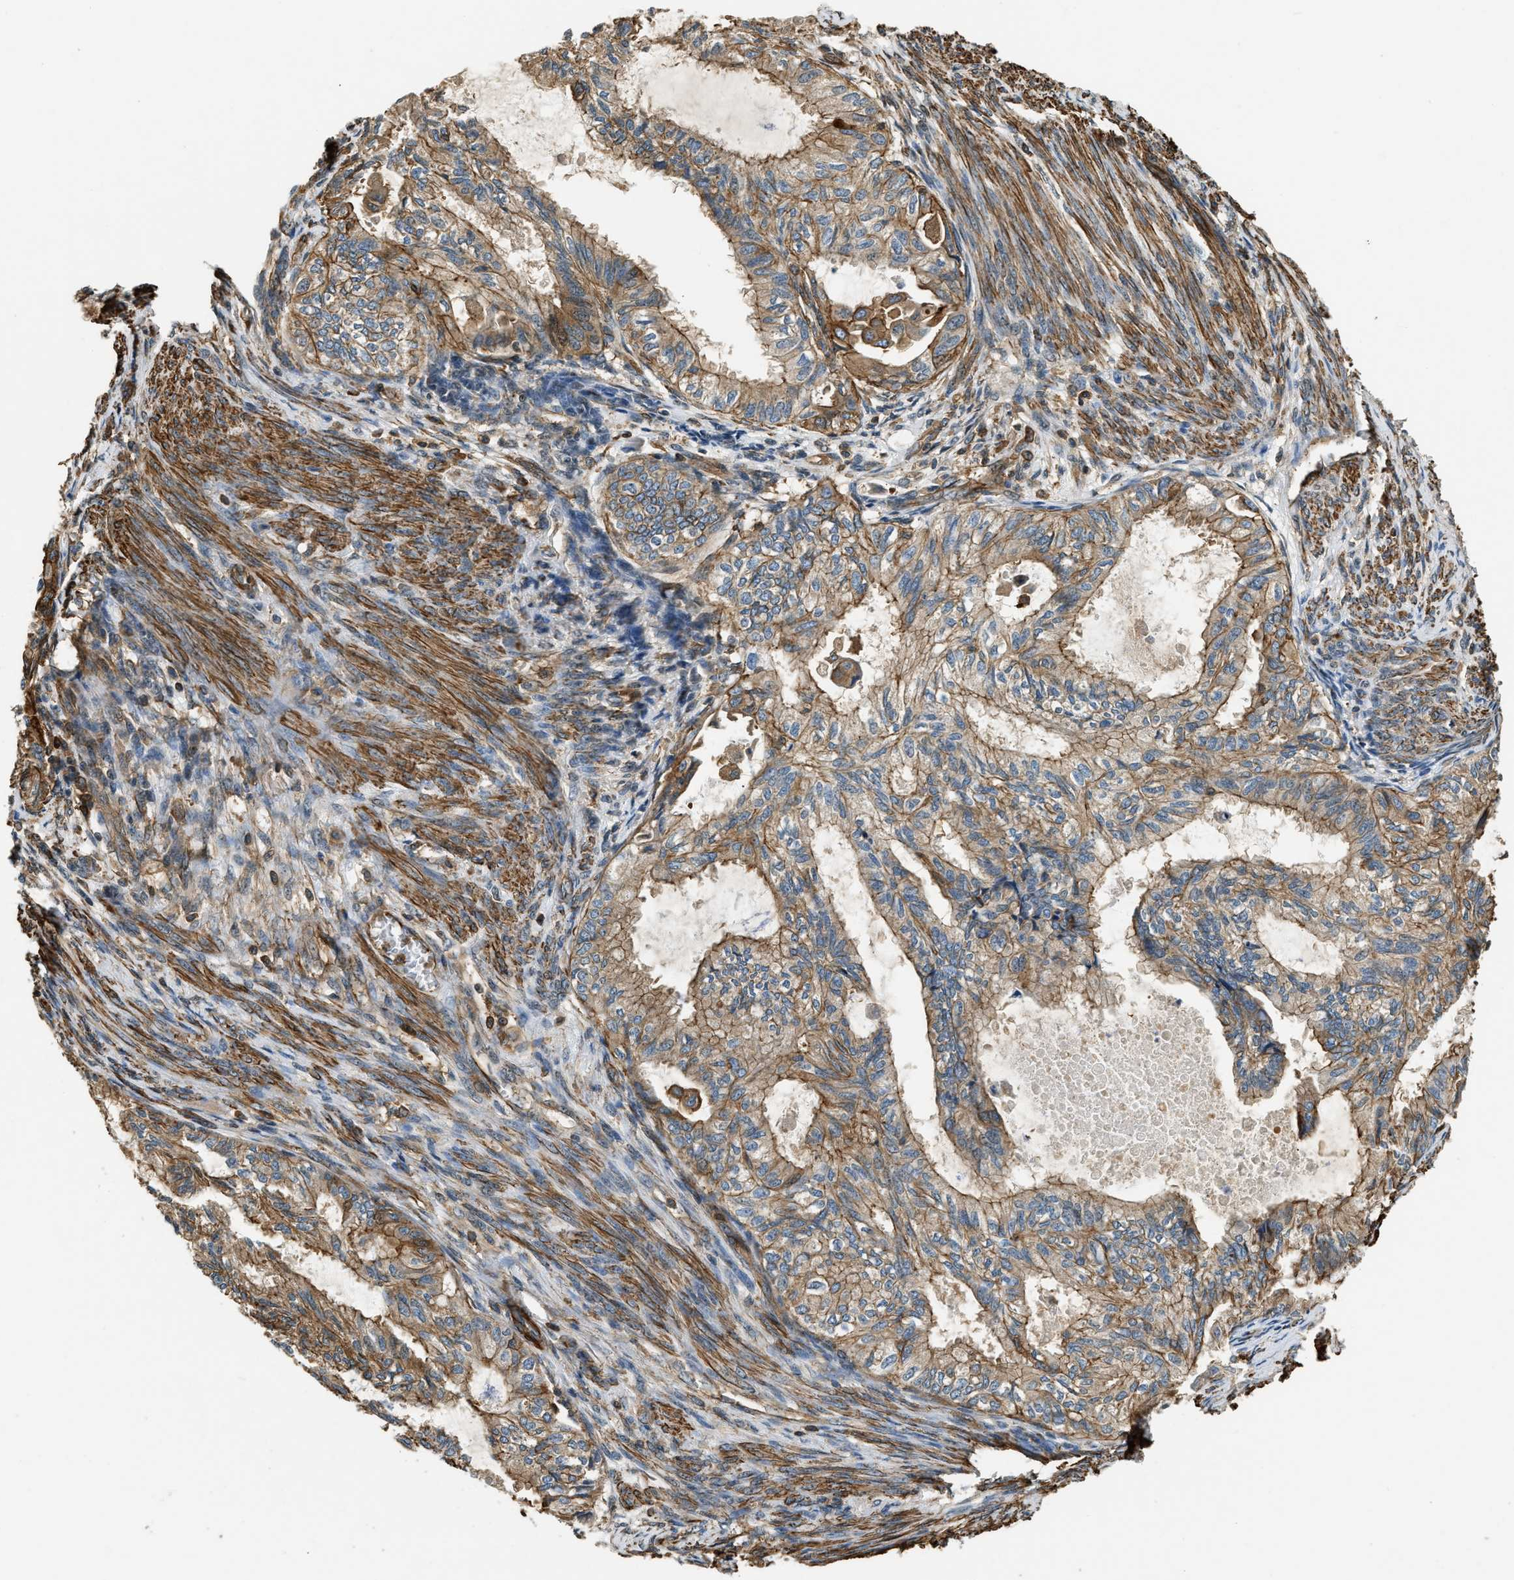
{"staining": {"intensity": "moderate", "quantity": ">75%", "location": "cytoplasmic/membranous"}, "tissue": "cervical cancer", "cell_type": "Tumor cells", "image_type": "cancer", "snomed": [{"axis": "morphology", "description": "Normal tissue, NOS"}, {"axis": "morphology", "description": "Adenocarcinoma, NOS"}, {"axis": "topography", "description": "Cervix"}, {"axis": "topography", "description": "Endometrium"}], "caption": "IHC micrograph of human cervical cancer stained for a protein (brown), which exhibits medium levels of moderate cytoplasmic/membranous positivity in about >75% of tumor cells.", "gene": "YARS1", "patient": {"sex": "female", "age": 86}}